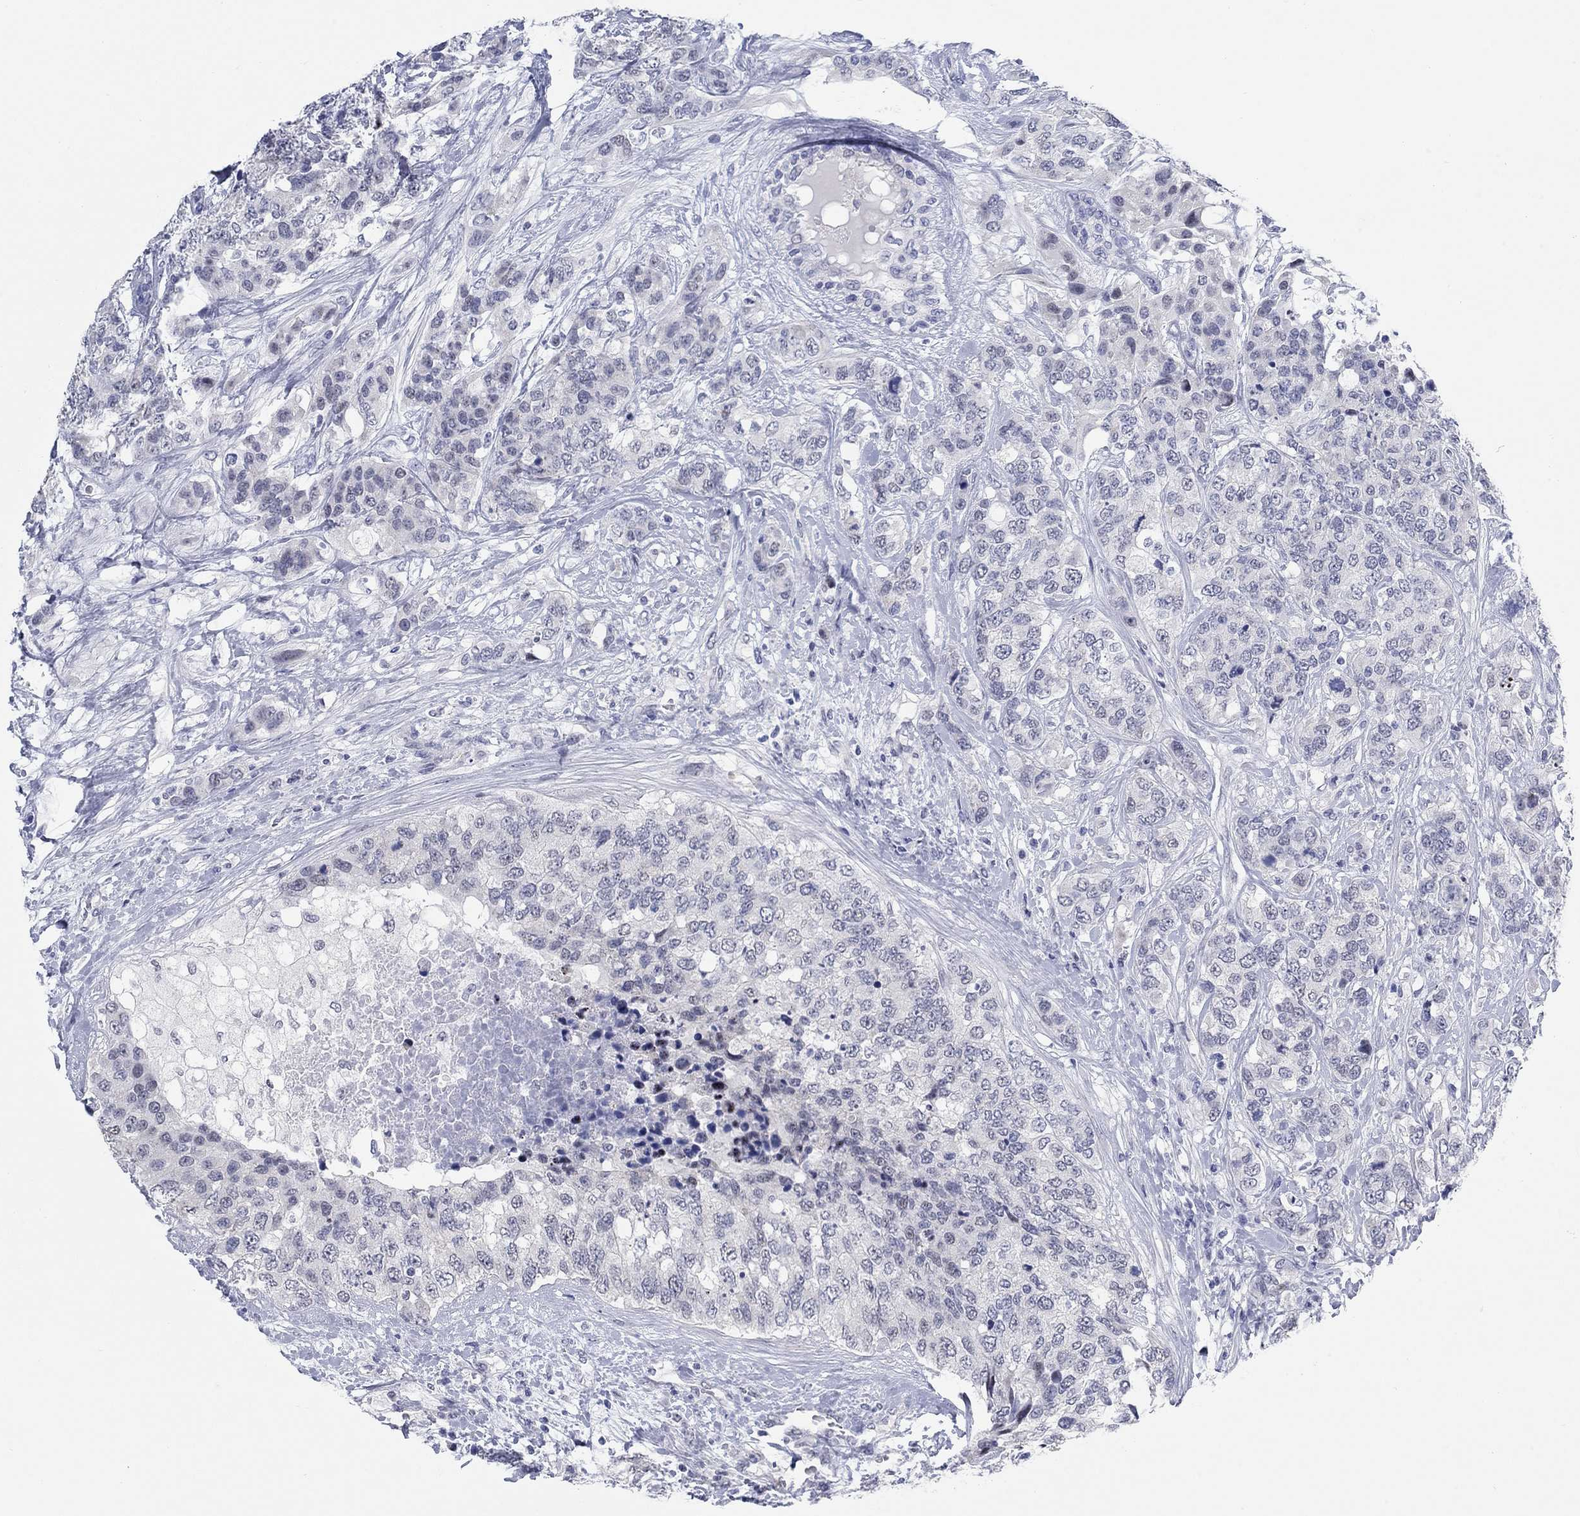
{"staining": {"intensity": "negative", "quantity": "none", "location": "none"}, "tissue": "breast cancer", "cell_type": "Tumor cells", "image_type": "cancer", "snomed": [{"axis": "morphology", "description": "Lobular carcinoma"}, {"axis": "topography", "description": "Breast"}], "caption": "The photomicrograph shows no significant staining in tumor cells of breast cancer.", "gene": "WASF3", "patient": {"sex": "female", "age": 59}}